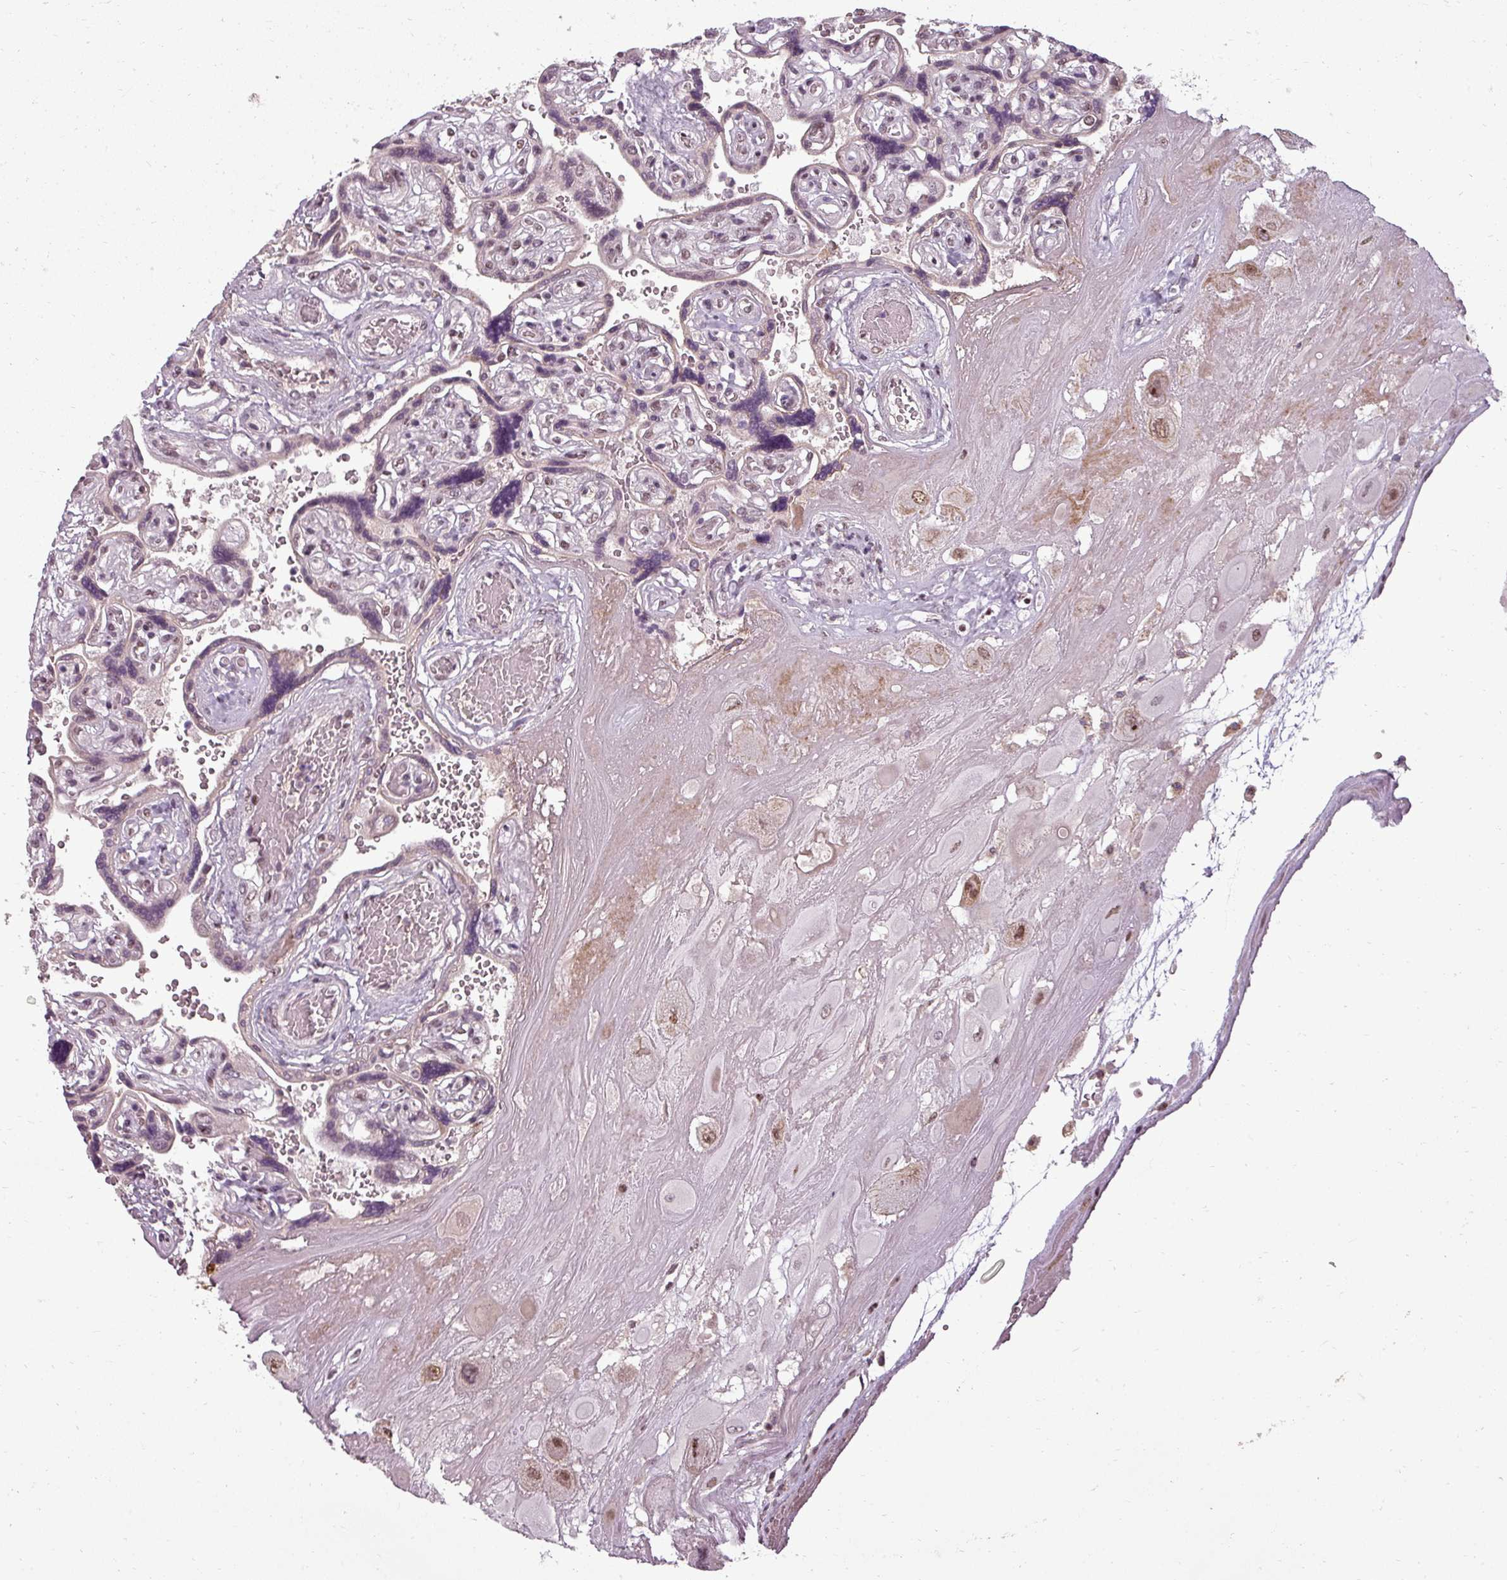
{"staining": {"intensity": "moderate", "quantity": ">75%", "location": "nuclear"}, "tissue": "placenta", "cell_type": "Decidual cells", "image_type": "normal", "snomed": [{"axis": "morphology", "description": "Normal tissue, NOS"}, {"axis": "topography", "description": "Placenta"}], "caption": "This photomicrograph shows unremarkable placenta stained with immunohistochemistry (IHC) to label a protein in brown. The nuclear of decidual cells show moderate positivity for the protein. Nuclei are counter-stained blue.", "gene": "BCAS3", "patient": {"sex": "female", "age": 32}}